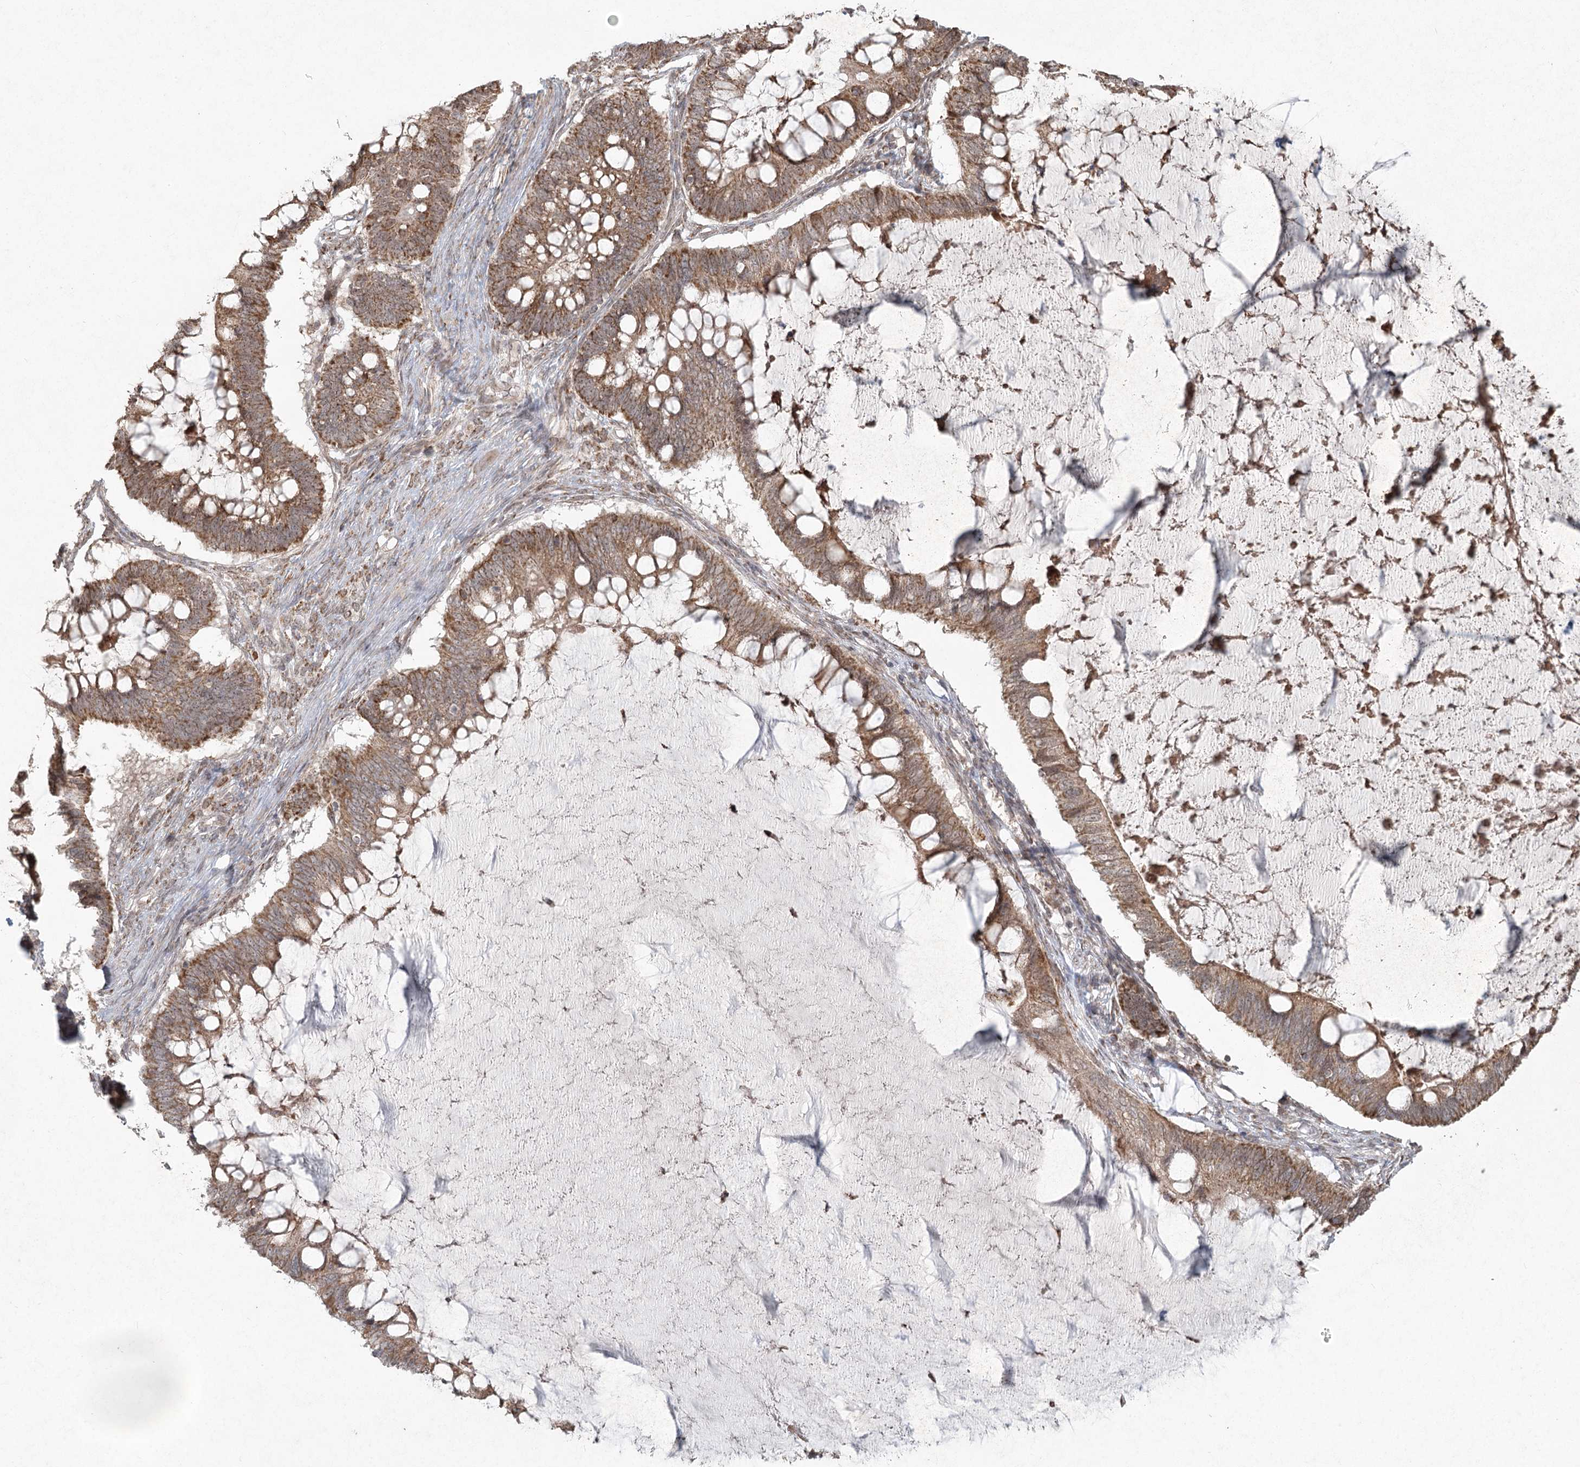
{"staining": {"intensity": "moderate", "quantity": ">75%", "location": "cytoplasmic/membranous"}, "tissue": "ovarian cancer", "cell_type": "Tumor cells", "image_type": "cancer", "snomed": [{"axis": "morphology", "description": "Cystadenocarcinoma, mucinous, NOS"}, {"axis": "topography", "description": "Ovary"}], "caption": "This photomicrograph exhibits ovarian mucinous cystadenocarcinoma stained with immunohistochemistry (IHC) to label a protein in brown. The cytoplasmic/membranous of tumor cells show moderate positivity for the protein. Nuclei are counter-stained blue.", "gene": "LACTB", "patient": {"sex": "female", "age": 61}}